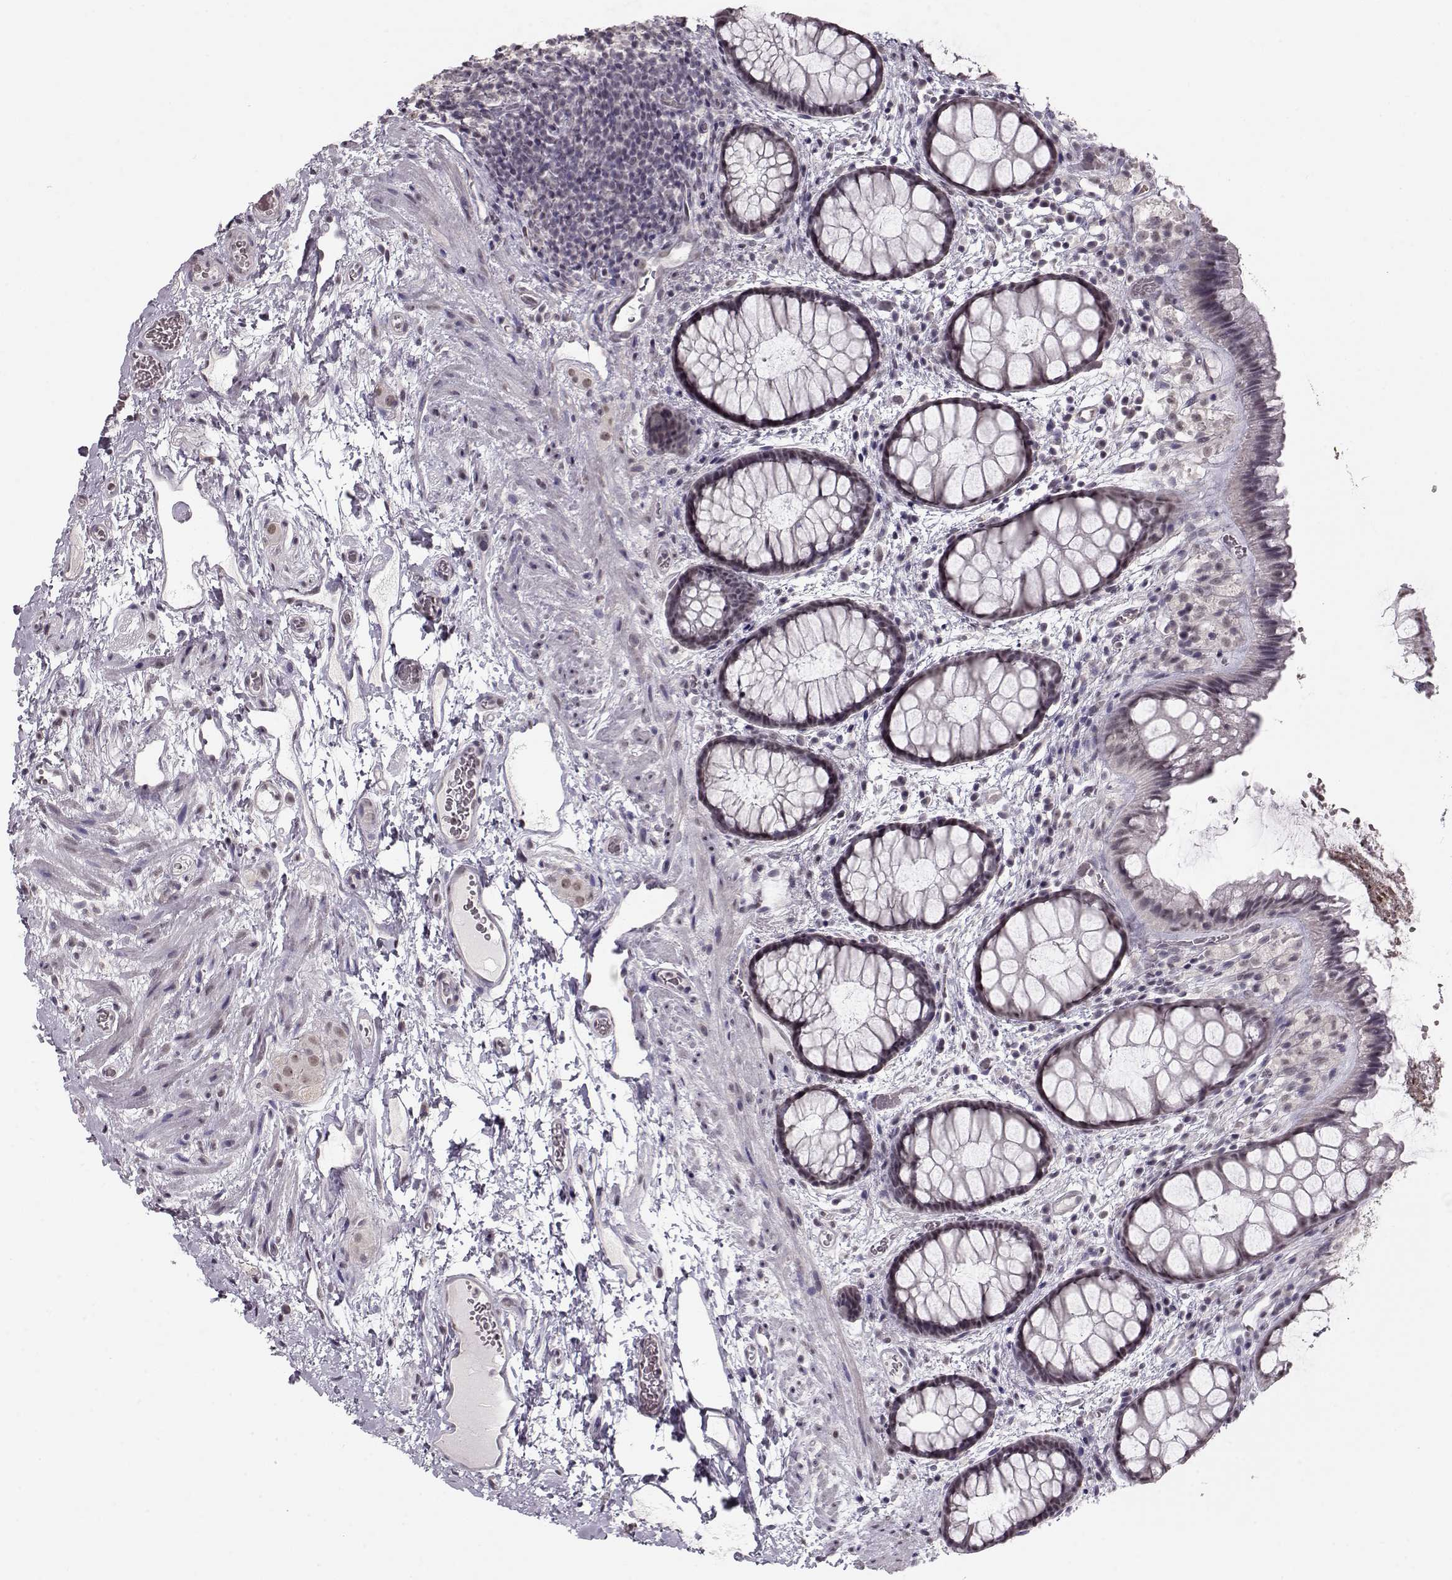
{"staining": {"intensity": "negative", "quantity": "none", "location": "none"}, "tissue": "rectum", "cell_type": "Glandular cells", "image_type": "normal", "snomed": [{"axis": "morphology", "description": "Normal tissue, NOS"}, {"axis": "topography", "description": "Rectum"}], "caption": "The IHC image has no significant expression in glandular cells of rectum. Brightfield microscopy of immunohistochemistry (IHC) stained with DAB (brown) and hematoxylin (blue), captured at high magnification.", "gene": "PCP4", "patient": {"sex": "female", "age": 62}}